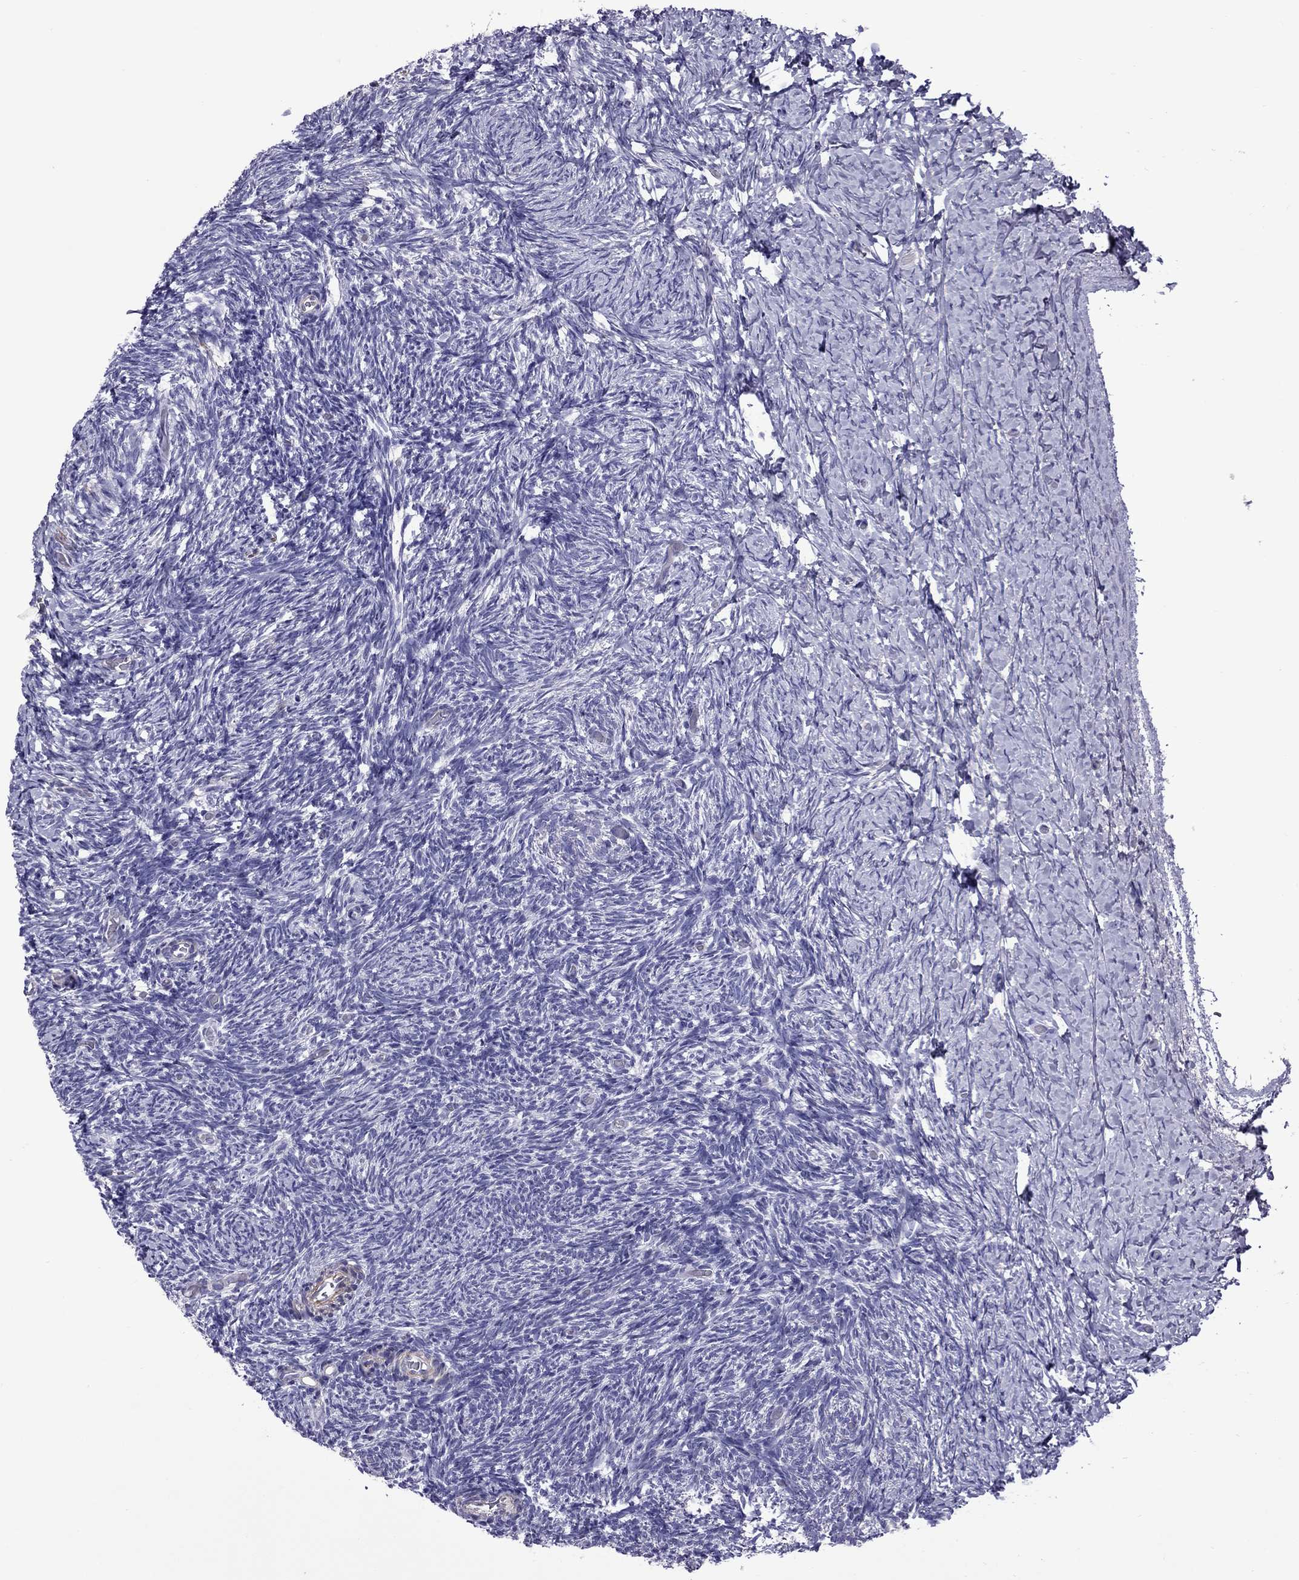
{"staining": {"intensity": "negative", "quantity": "none", "location": "none"}, "tissue": "ovary", "cell_type": "Follicle cells", "image_type": "normal", "snomed": [{"axis": "morphology", "description": "Normal tissue, NOS"}, {"axis": "topography", "description": "Ovary"}], "caption": "High magnification brightfield microscopy of normal ovary stained with DAB (brown) and counterstained with hematoxylin (blue): follicle cells show no significant expression. Brightfield microscopy of IHC stained with DAB (brown) and hematoxylin (blue), captured at high magnification.", "gene": "CHRNA5", "patient": {"sex": "female", "age": 39}}